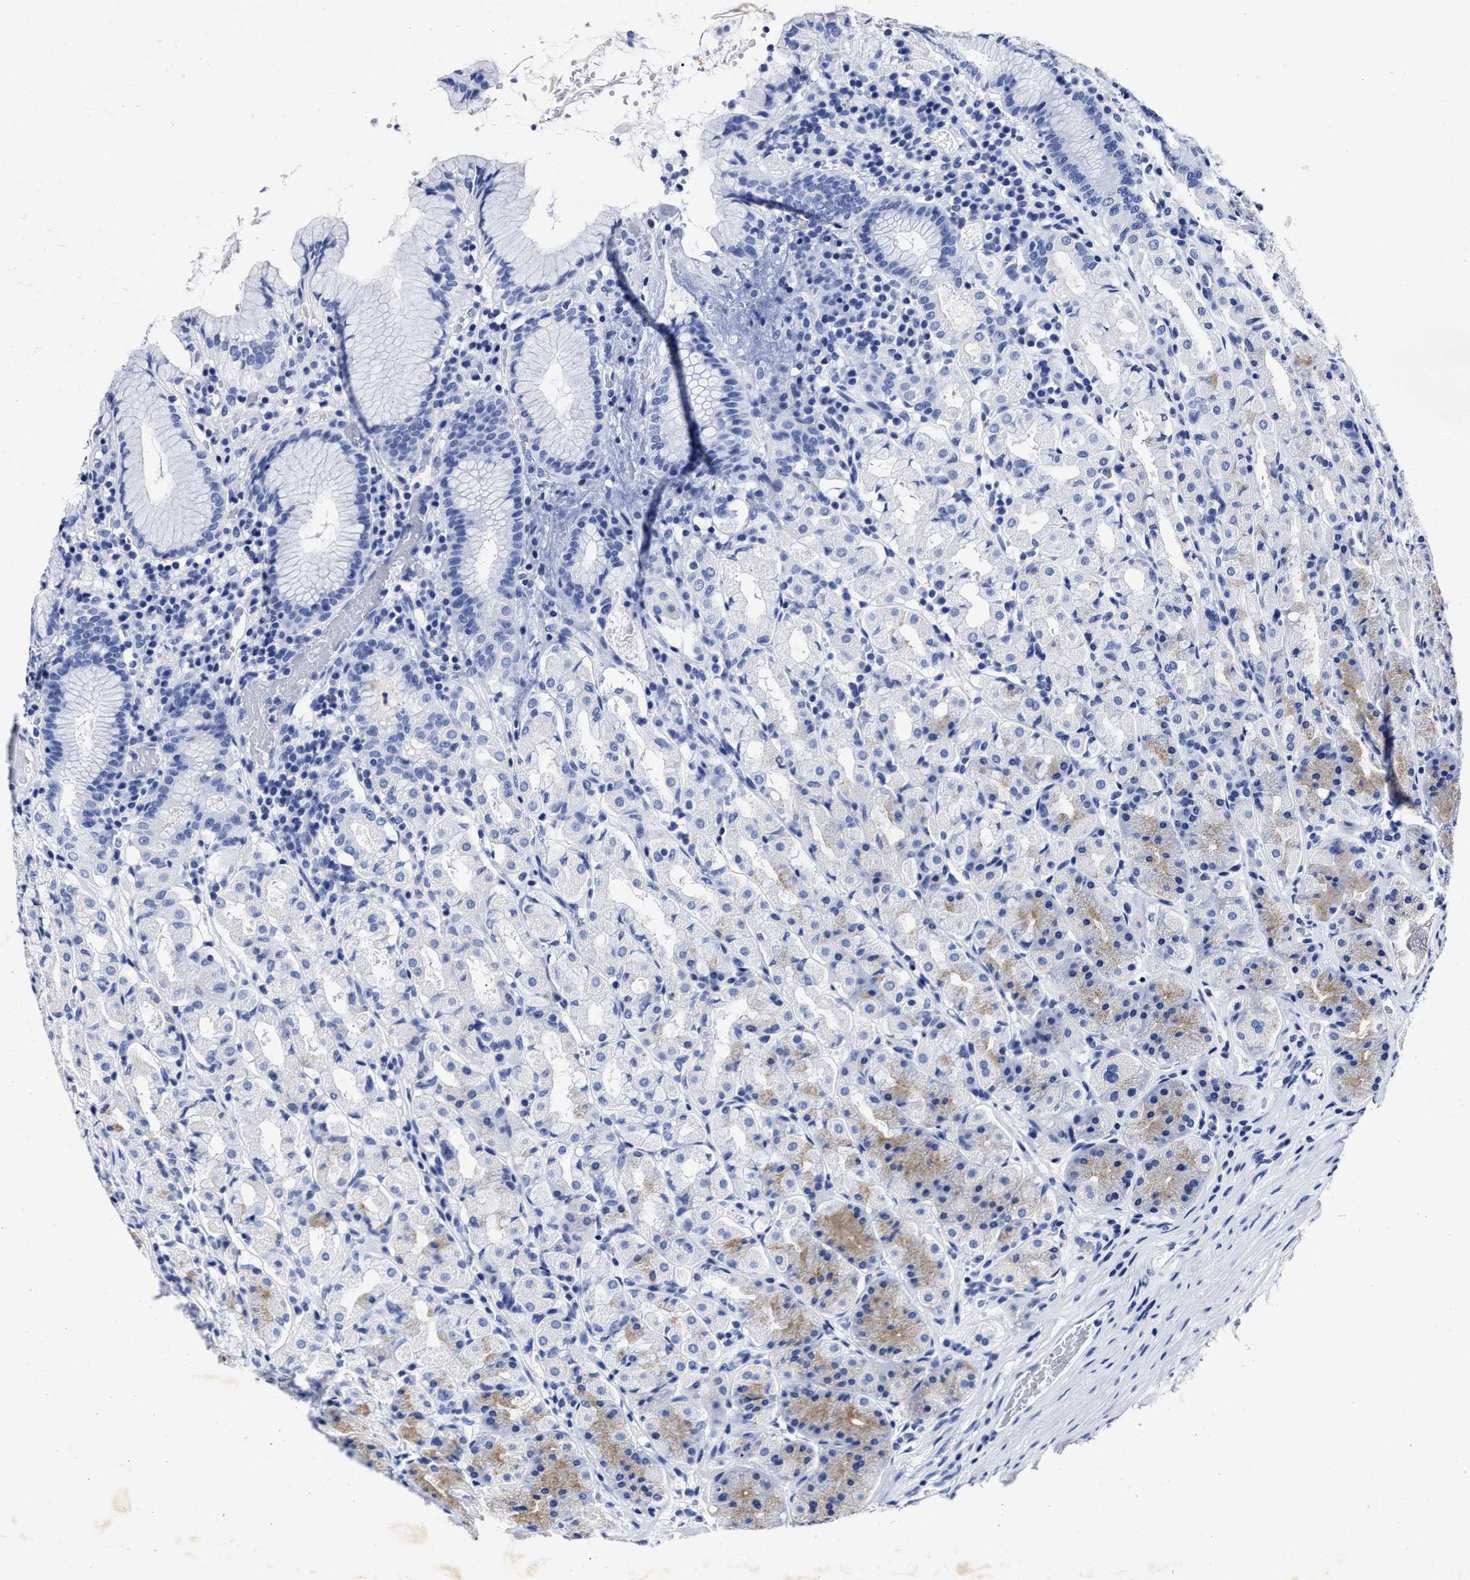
{"staining": {"intensity": "weak", "quantity": "<25%", "location": "cytoplasmic/membranous"}, "tissue": "stomach", "cell_type": "Glandular cells", "image_type": "normal", "snomed": [{"axis": "morphology", "description": "Normal tissue, NOS"}, {"axis": "topography", "description": "Stomach"}, {"axis": "topography", "description": "Stomach, lower"}], "caption": "Immunohistochemistry (IHC) of normal human stomach reveals no positivity in glandular cells. (DAB (3,3'-diaminobenzidine) immunohistochemistry, high magnification).", "gene": "LRRC8E", "patient": {"sex": "female", "age": 56}}